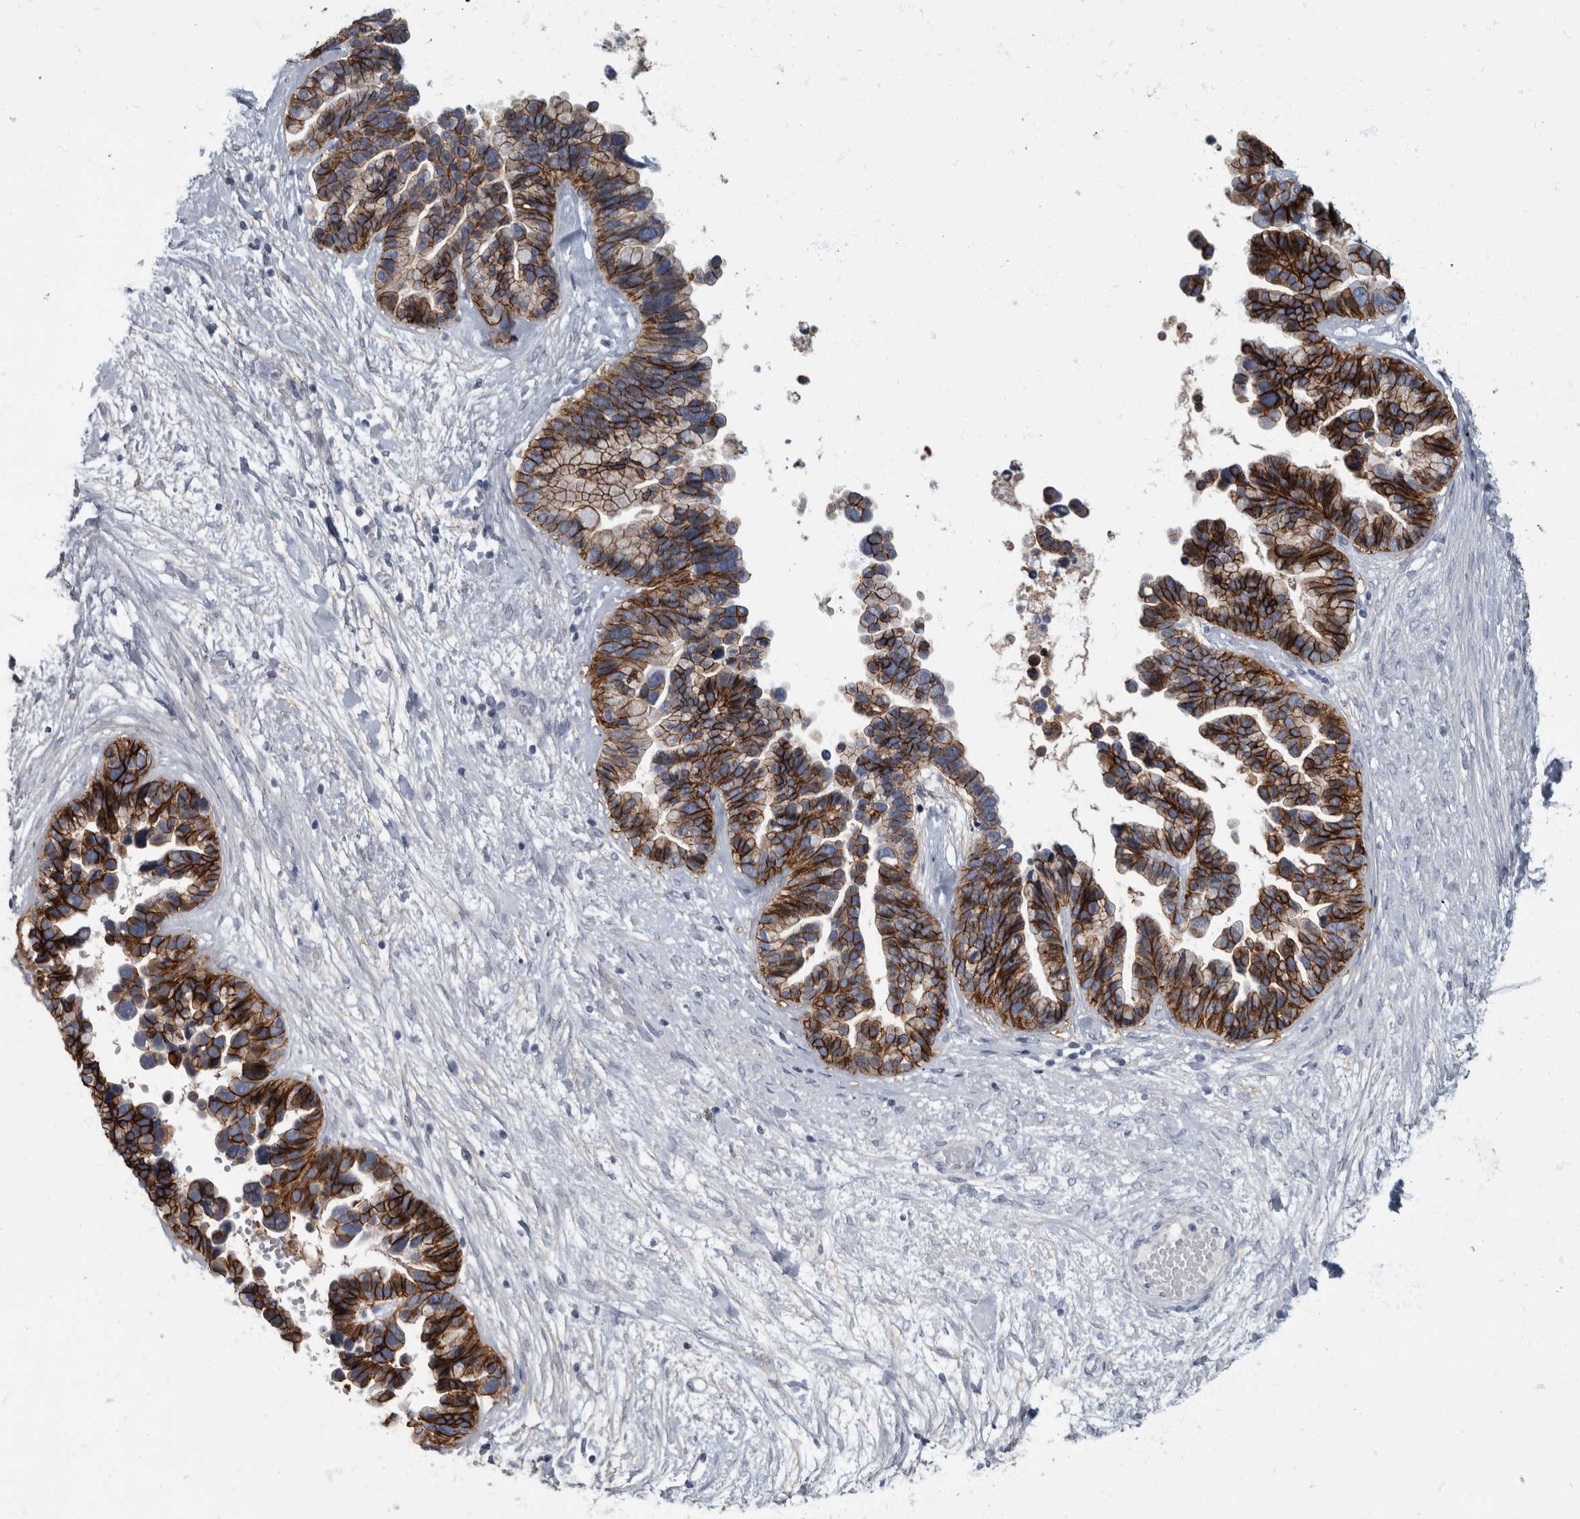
{"staining": {"intensity": "strong", "quantity": ">75%", "location": "cytoplasmic/membranous"}, "tissue": "ovarian cancer", "cell_type": "Tumor cells", "image_type": "cancer", "snomed": [{"axis": "morphology", "description": "Cystadenocarcinoma, serous, NOS"}, {"axis": "topography", "description": "Ovary"}], "caption": "Immunohistochemical staining of ovarian serous cystadenocarcinoma reveals strong cytoplasmic/membranous protein positivity in about >75% of tumor cells.", "gene": "DSG2", "patient": {"sex": "female", "age": 56}}